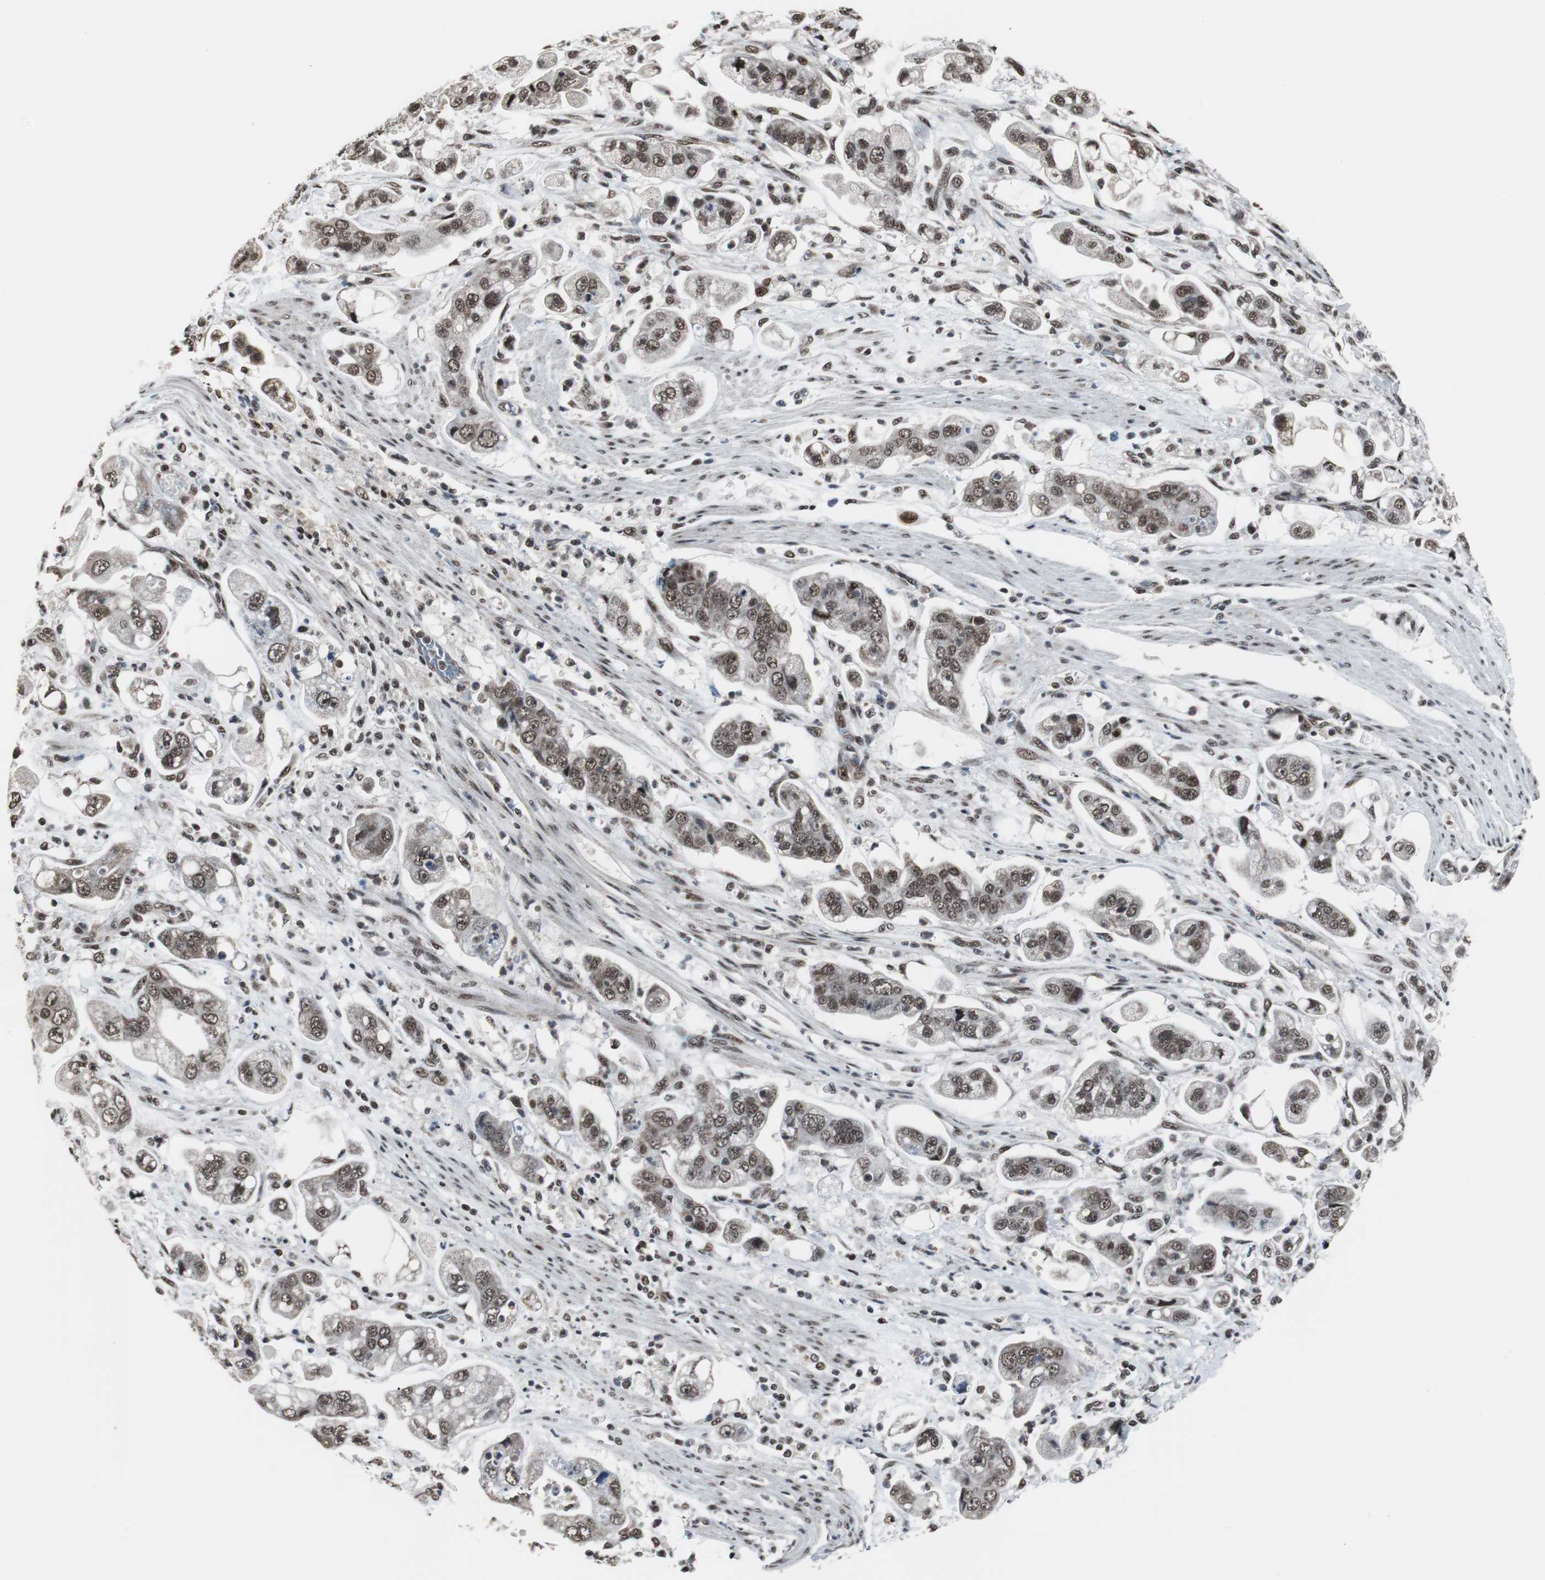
{"staining": {"intensity": "strong", "quantity": ">75%", "location": "nuclear"}, "tissue": "stomach cancer", "cell_type": "Tumor cells", "image_type": "cancer", "snomed": [{"axis": "morphology", "description": "Adenocarcinoma, NOS"}, {"axis": "topography", "description": "Stomach"}], "caption": "Immunohistochemistry staining of adenocarcinoma (stomach), which shows high levels of strong nuclear staining in about >75% of tumor cells indicating strong nuclear protein staining. The staining was performed using DAB (brown) for protein detection and nuclei were counterstained in hematoxylin (blue).", "gene": "CDK9", "patient": {"sex": "male", "age": 62}}